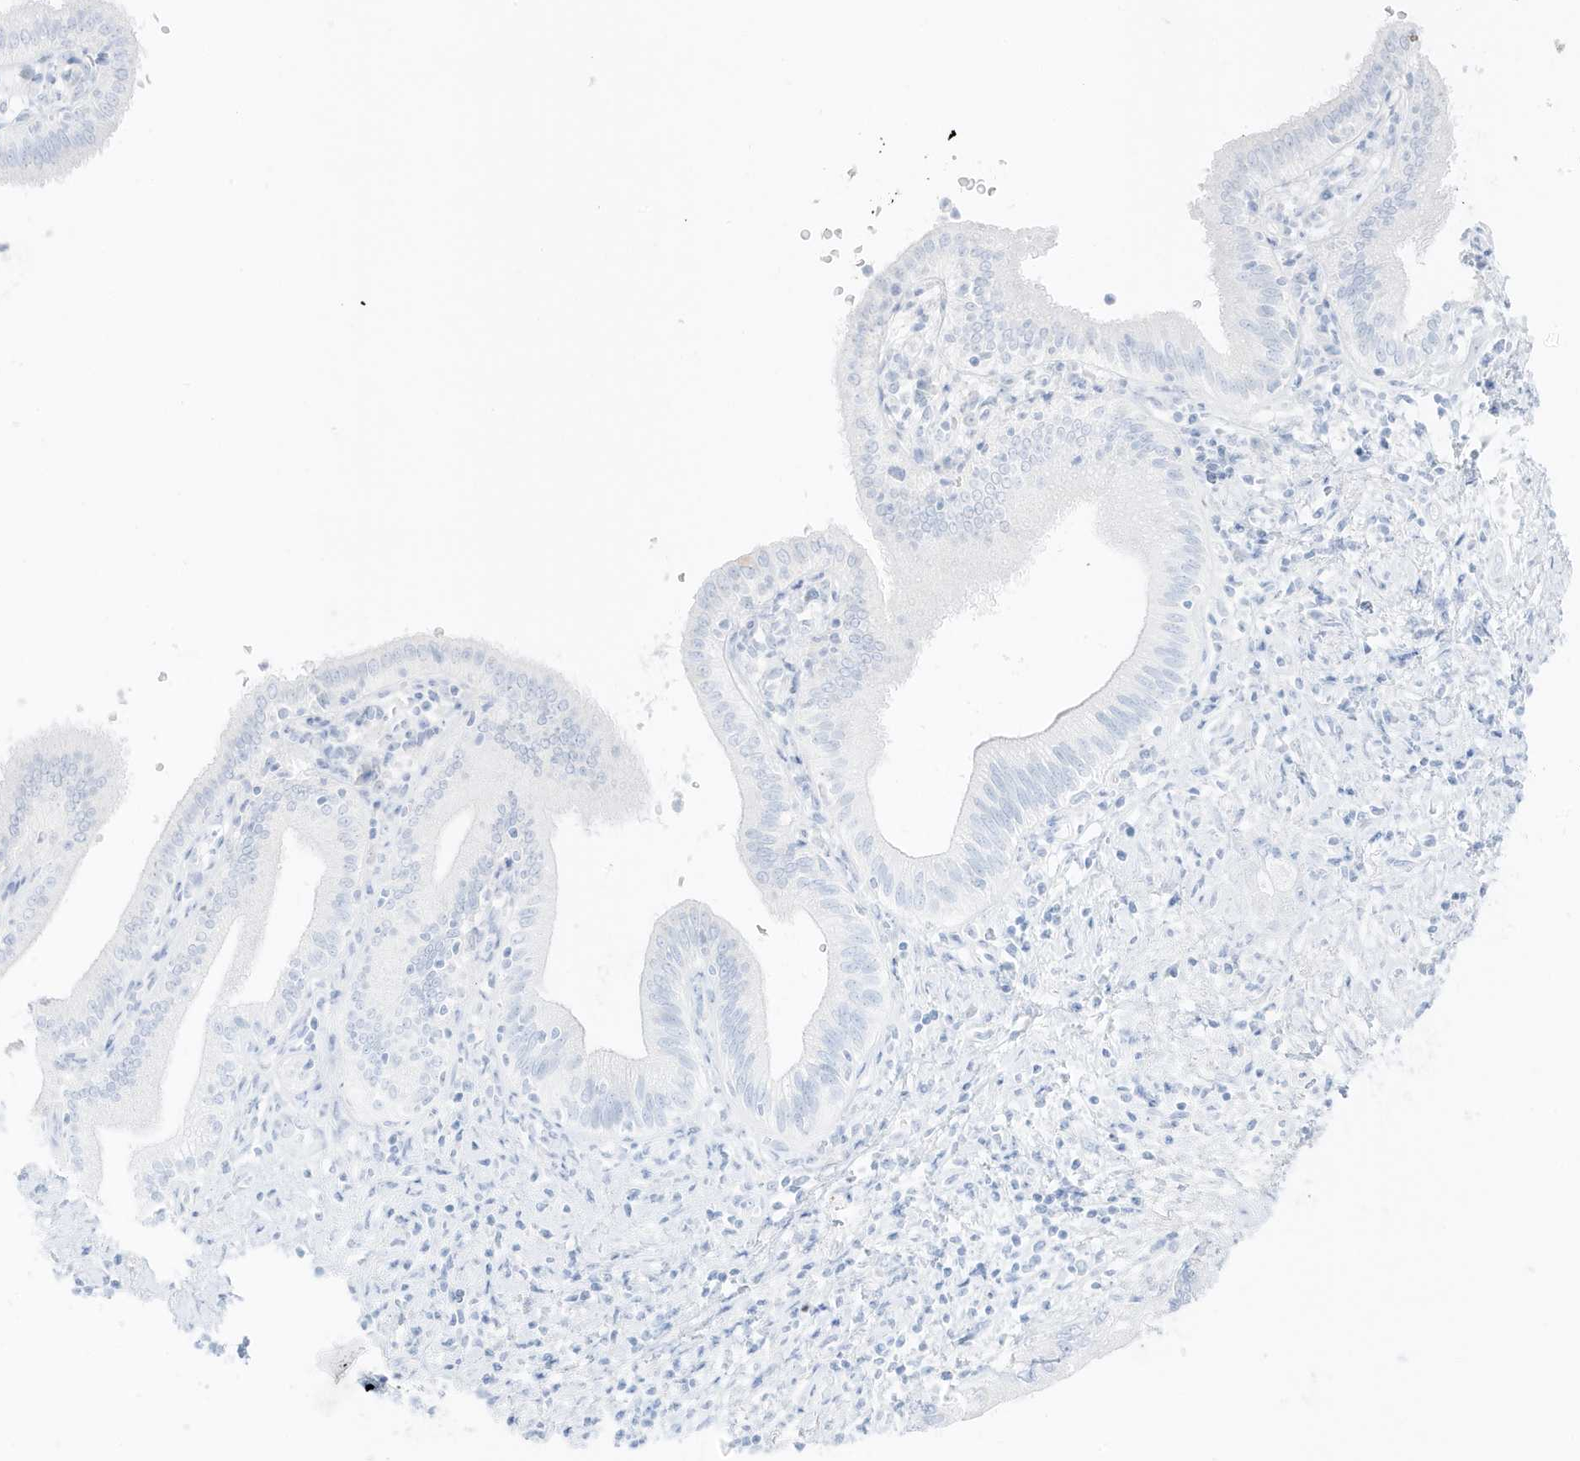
{"staining": {"intensity": "negative", "quantity": "none", "location": "none"}, "tissue": "pancreatic cancer", "cell_type": "Tumor cells", "image_type": "cancer", "snomed": [{"axis": "morphology", "description": "Adenocarcinoma, NOS"}, {"axis": "topography", "description": "Pancreas"}], "caption": "Tumor cells show no significant protein staining in pancreatic cancer.", "gene": "SLC22A13", "patient": {"sex": "female", "age": 73}}